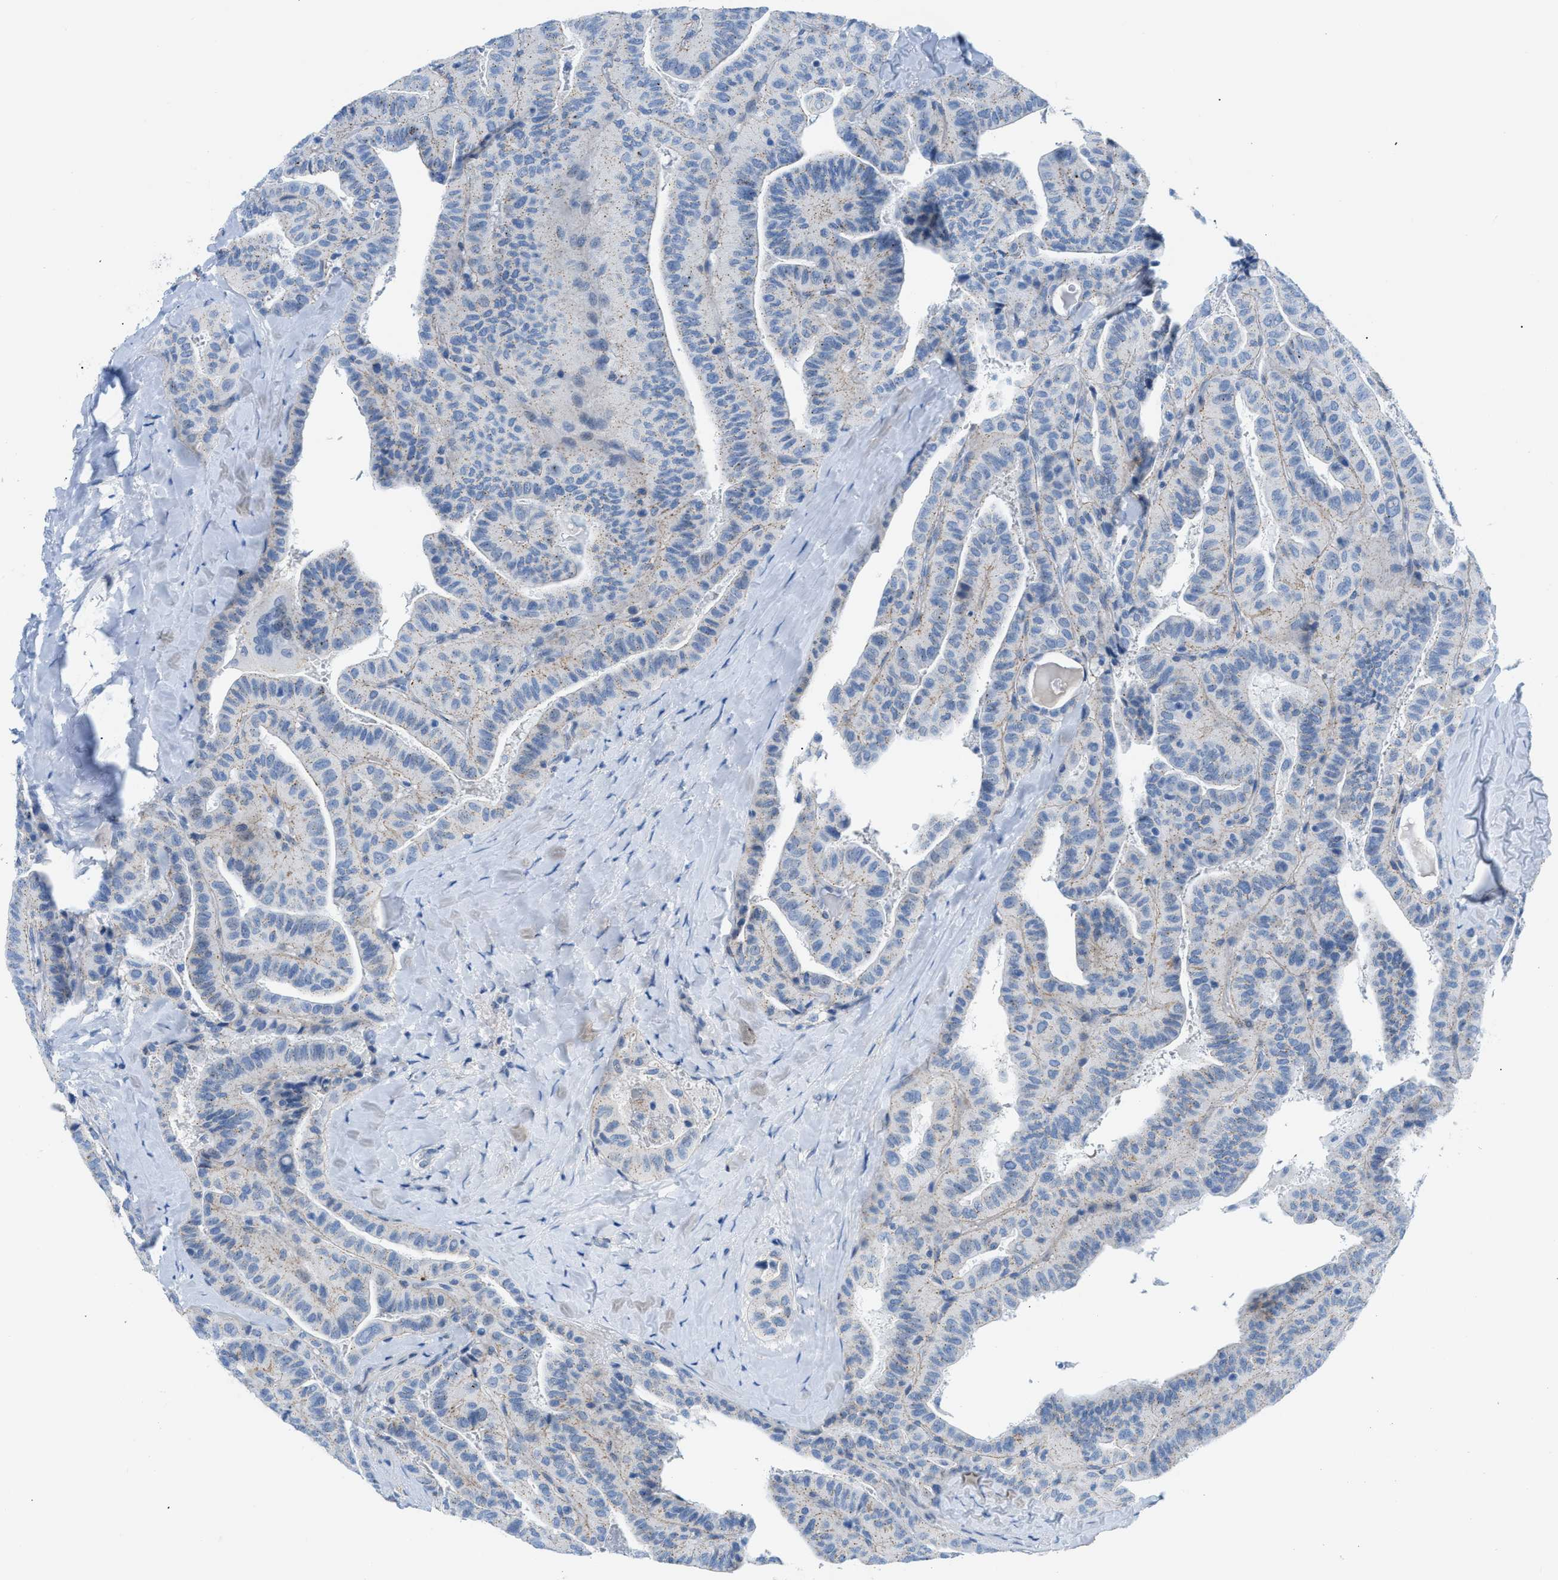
{"staining": {"intensity": "weak", "quantity": "25%-75%", "location": "cytoplasmic/membranous"}, "tissue": "thyroid cancer", "cell_type": "Tumor cells", "image_type": "cancer", "snomed": [{"axis": "morphology", "description": "Papillary adenocarcinoma, NOS"}, {"axis": "topography", "description": "Thyroid gland"}], "caption": "A brown stain highlights weak cytoplasmic/membranous expression of a protein in human thyroid cancer tumor cells. The protein is shown in brown color, while the nuclei are stained blue.", "gene": "FDCSP", "patient": {"sex": "male", "age": 77}}